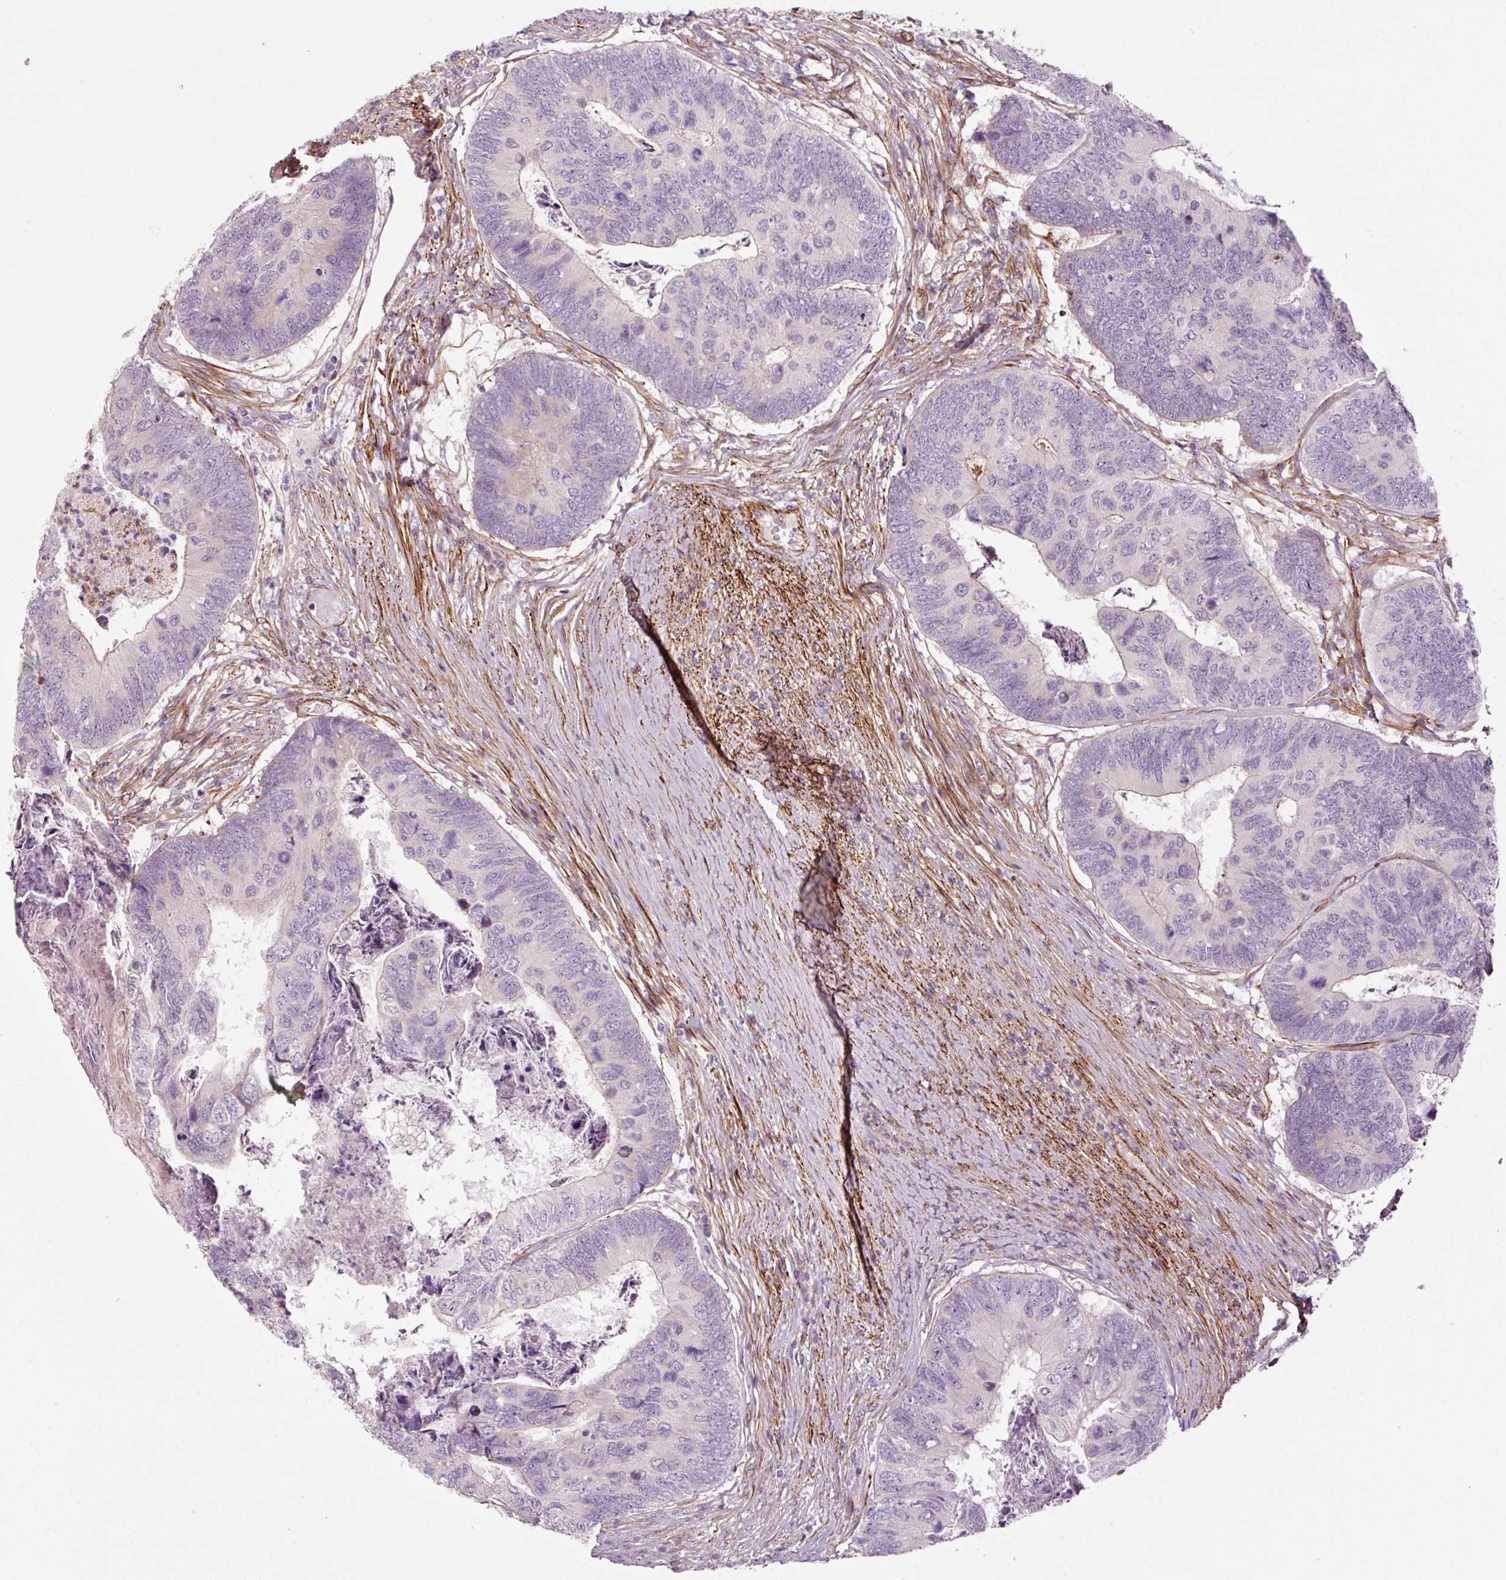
{"staining": {"intensity": "negative", "quantity": "none", "location": "none"}, "tissue": "colorectal cancer", "cell_type": "Tumor cells", "image_type": "cancer", "snomed": [{"axis": "morphology", "description": "Adenocarcinoma, NOS"}, {"axis": "topography", "description": "Colon"}], "caption": "Colorectal cancer stained for a protein using immunohistochemistry (IHC) displays no staining tumor cells.", "gene": "ANKRD20A1", "patient": {"sex": "female", "age": 67}}